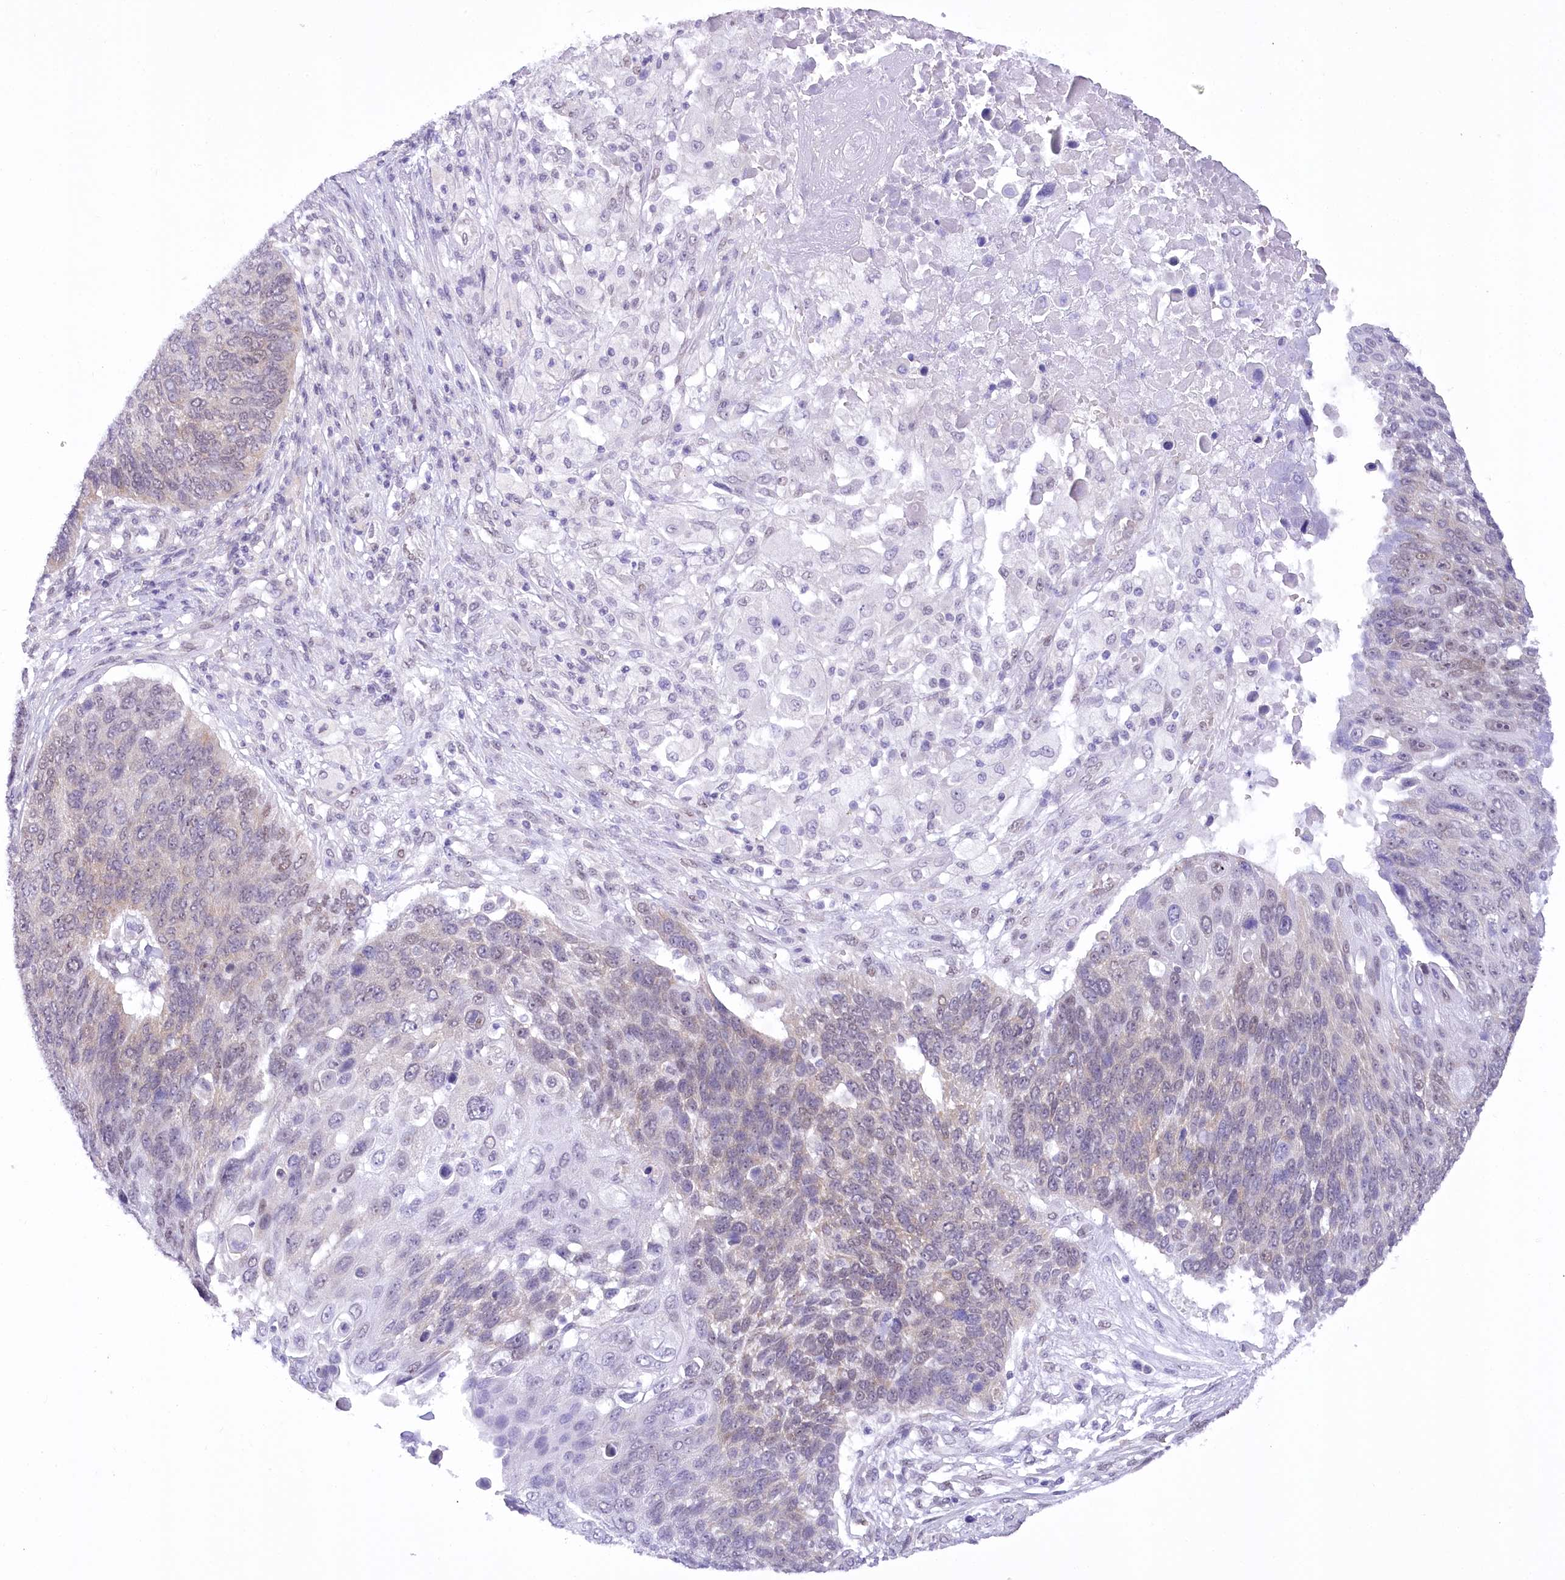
{"staining": {"intensity": "weak", "quantity": "<25%", "location": "cytoplasmic/membranous"}, "tissue": "lung cancer", "cell_type": "Tumor cells", "image_type": "cancer", "snomed": [{"axis": "morphology", "description": "Squamous cell carcinoma, NOS"}, {"axis": "topography", "description": "Lung"}], "caption": "Lung cancer (squamous cell carcinoma) was stained to show a protein in brown. There is no significant positivity in tumor cells.", "gene": "HNRNPA0", "patient": {"sex": "male", "age": 66}}